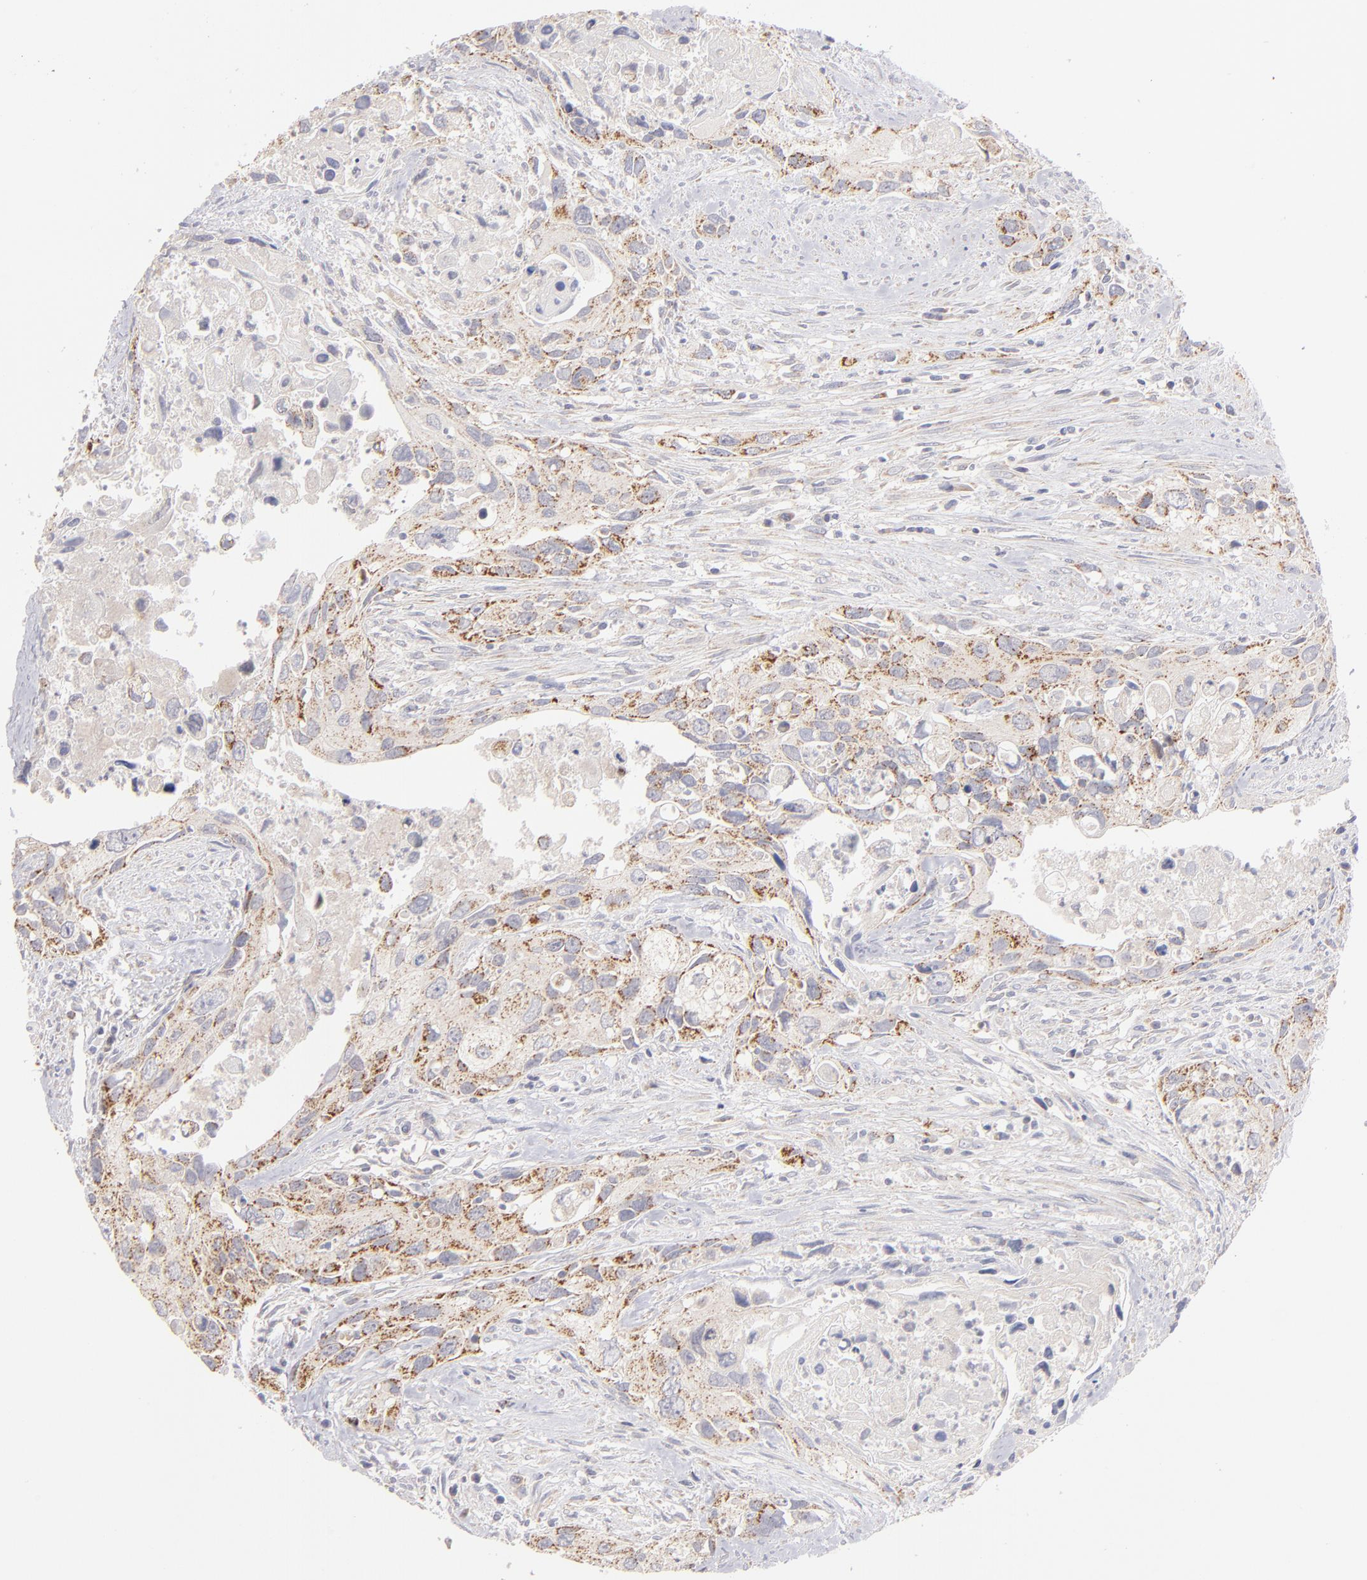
{"staining": {"intensity": "moderate", "quantity": "25%-75%", "location": "cytoplasmic/membranous"}, "tissue": "urothelial cancer", "cell_type": "Tumor cells", "image_type": "cancer", "snomed": [{"axis": "morphology", "description": "Urothelial carcinoma, High grade"}, {"axis": "topography", "description": "Urinary bladder"}], "caption": "A brown stain highlights moderate cytoplasmic/membranous expression of a protein in urothelial cancer tumor cells.", "gene": "HCCS", "patient": {"sex": "male", "age": 71}}